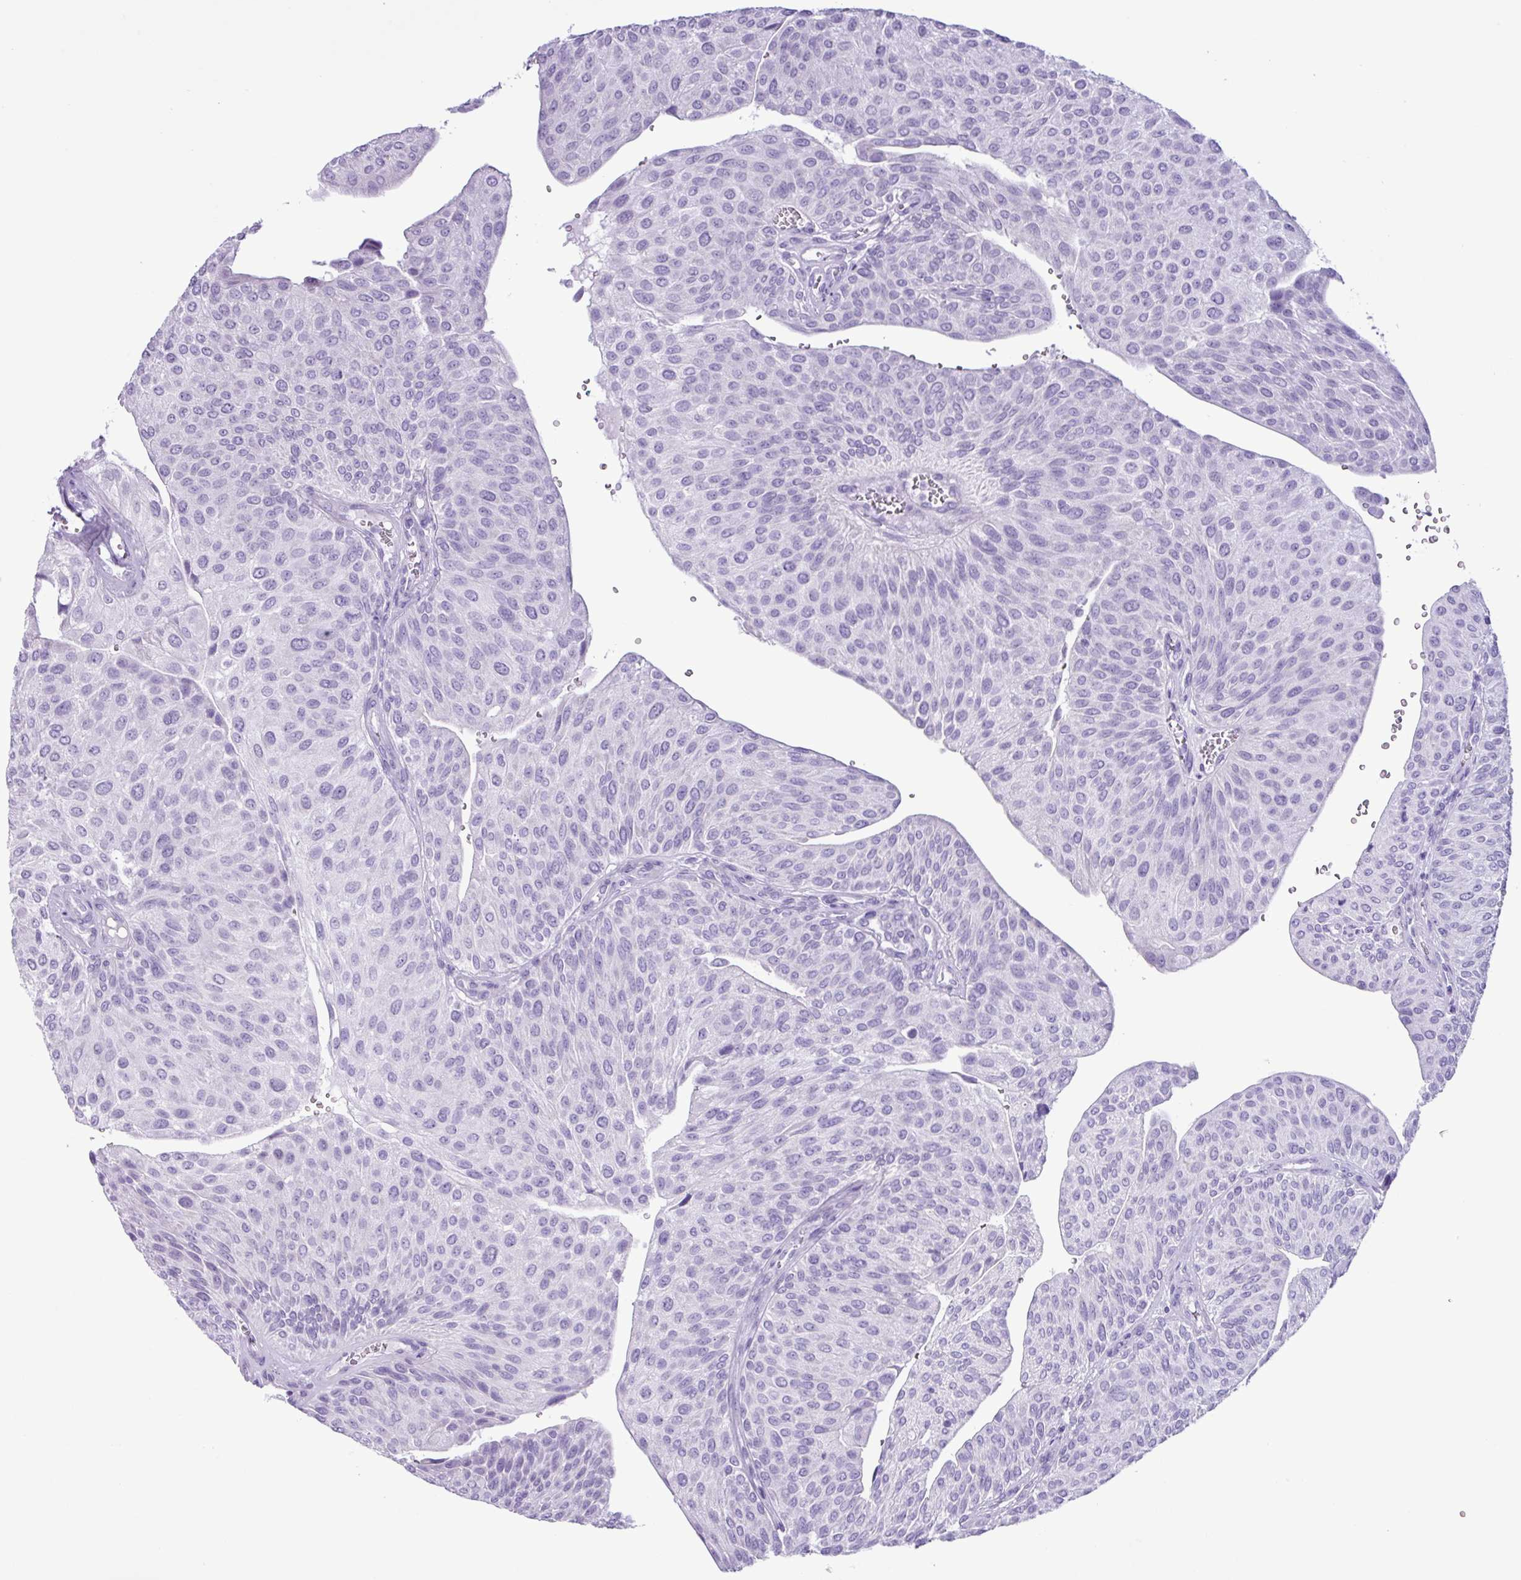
{"staining": {"intensity": "negative", "quantity": "none", "location": "none"}, "tissue": "urothelial cancer", "cell_type": "Tumor cells", "image_type": "cancer", "snomed": [{"axis": "morphology", "description": "Urothelial carcinoma, NOS"}, {"axis": "topography", "description": "Urinary bladder"}], "caption": "Immunohistochemistry (IHC) histopathology image of transitional cell carcinoma stained for a protein (brown), which displays no staining in tumor cells.", "gene": "AGO3", "patient": {"sex": "male", "age": 67}}